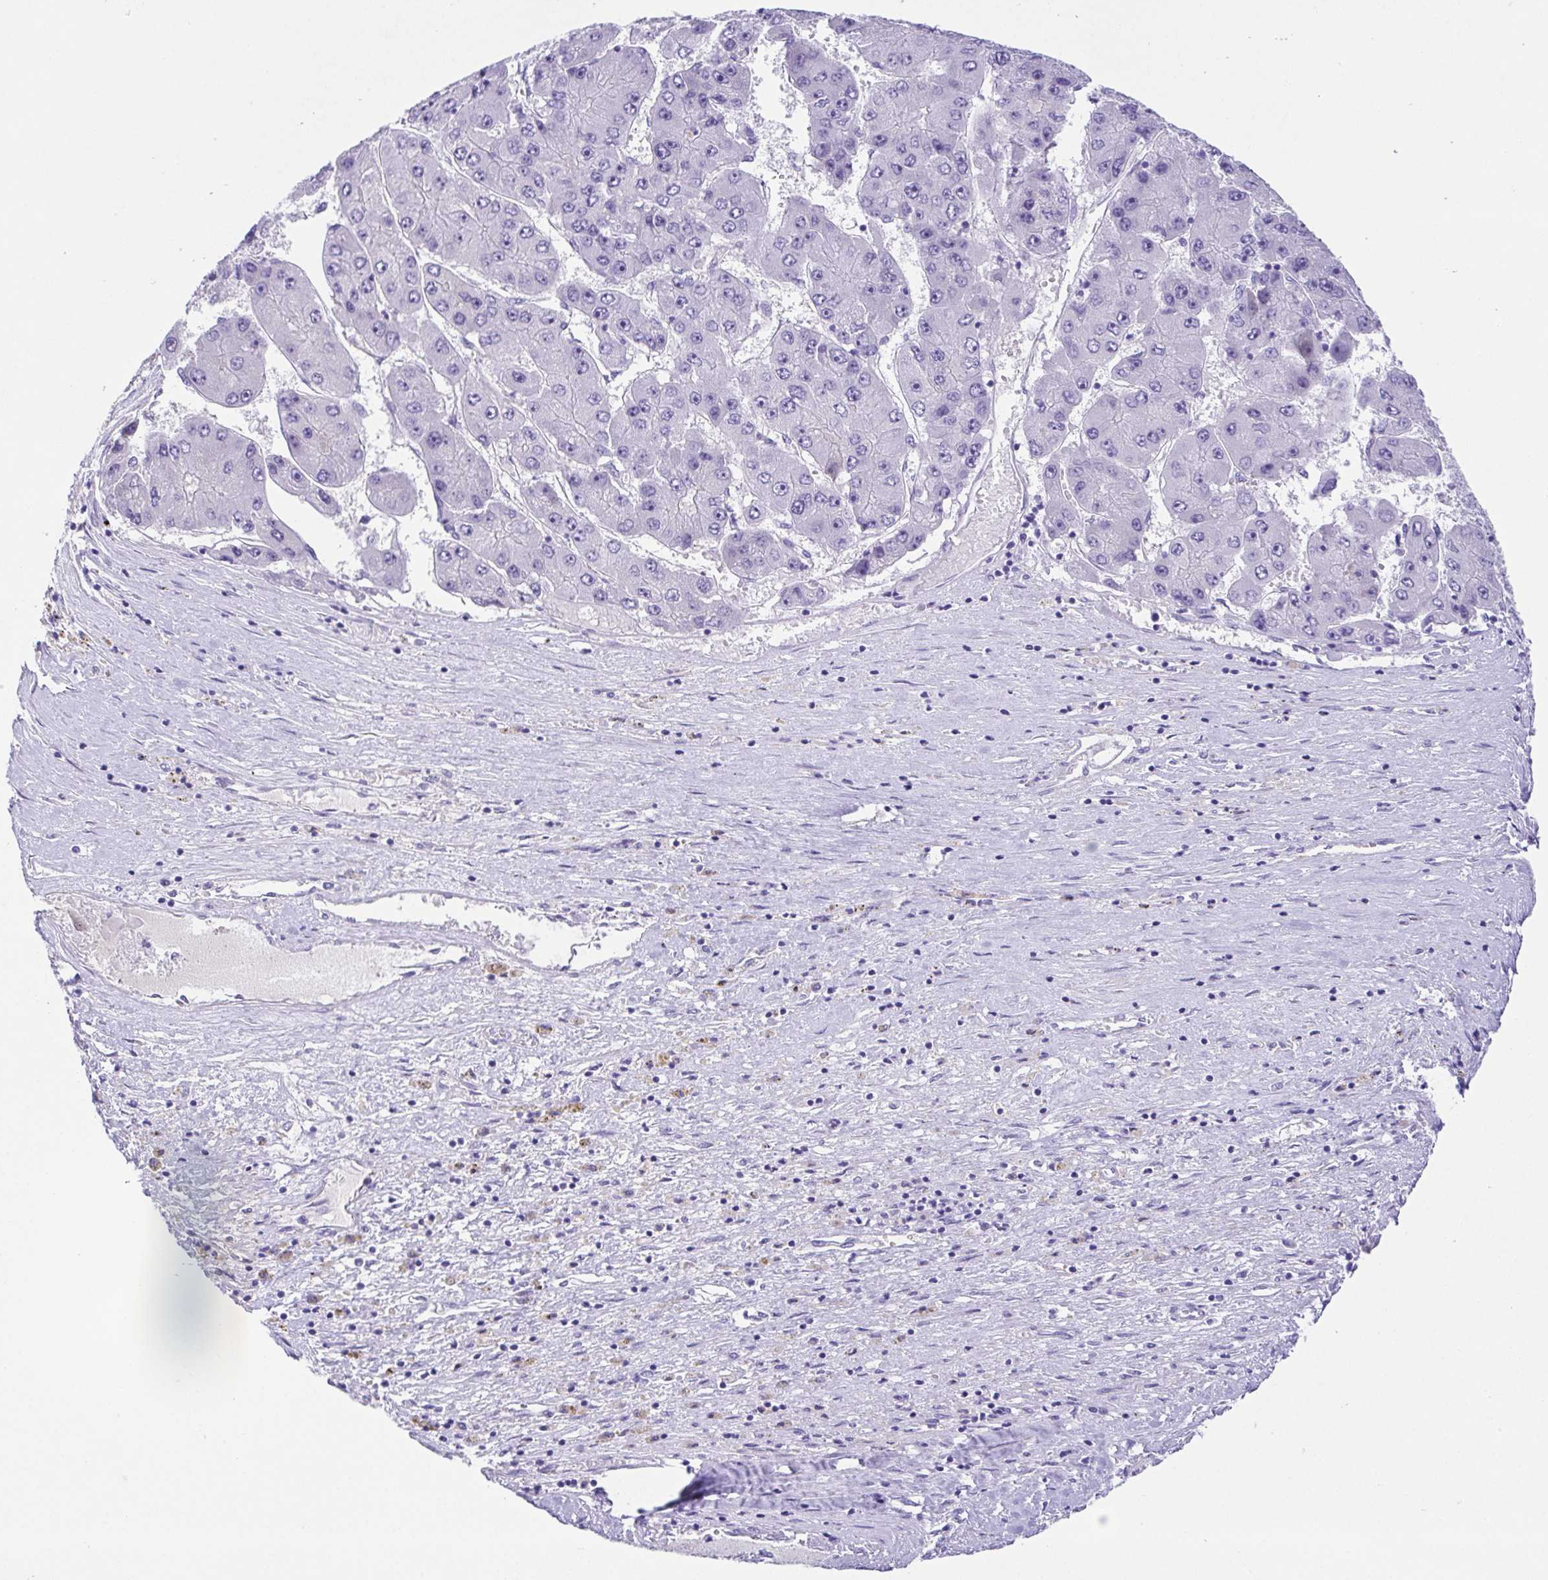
{"staining": {"intensity": "negative", "quantity": "none", "location": "none"}, "tissue": "liver cancer", "cell_type": "Tumor cells", "image_type": "cancer", "snomed": [{"axis": "morphology", "description": "Carcinoma, Hepatocellular, NOS"}, {"axis": "topography", "description": "Liver"}], "caption": "Photomicrograph shows no significant protein staining in tumor cells of liver cancer (hepatocellular carcinoma).", "gene": "SPATA4", "patient": {"sex": "female", "age": 61}}